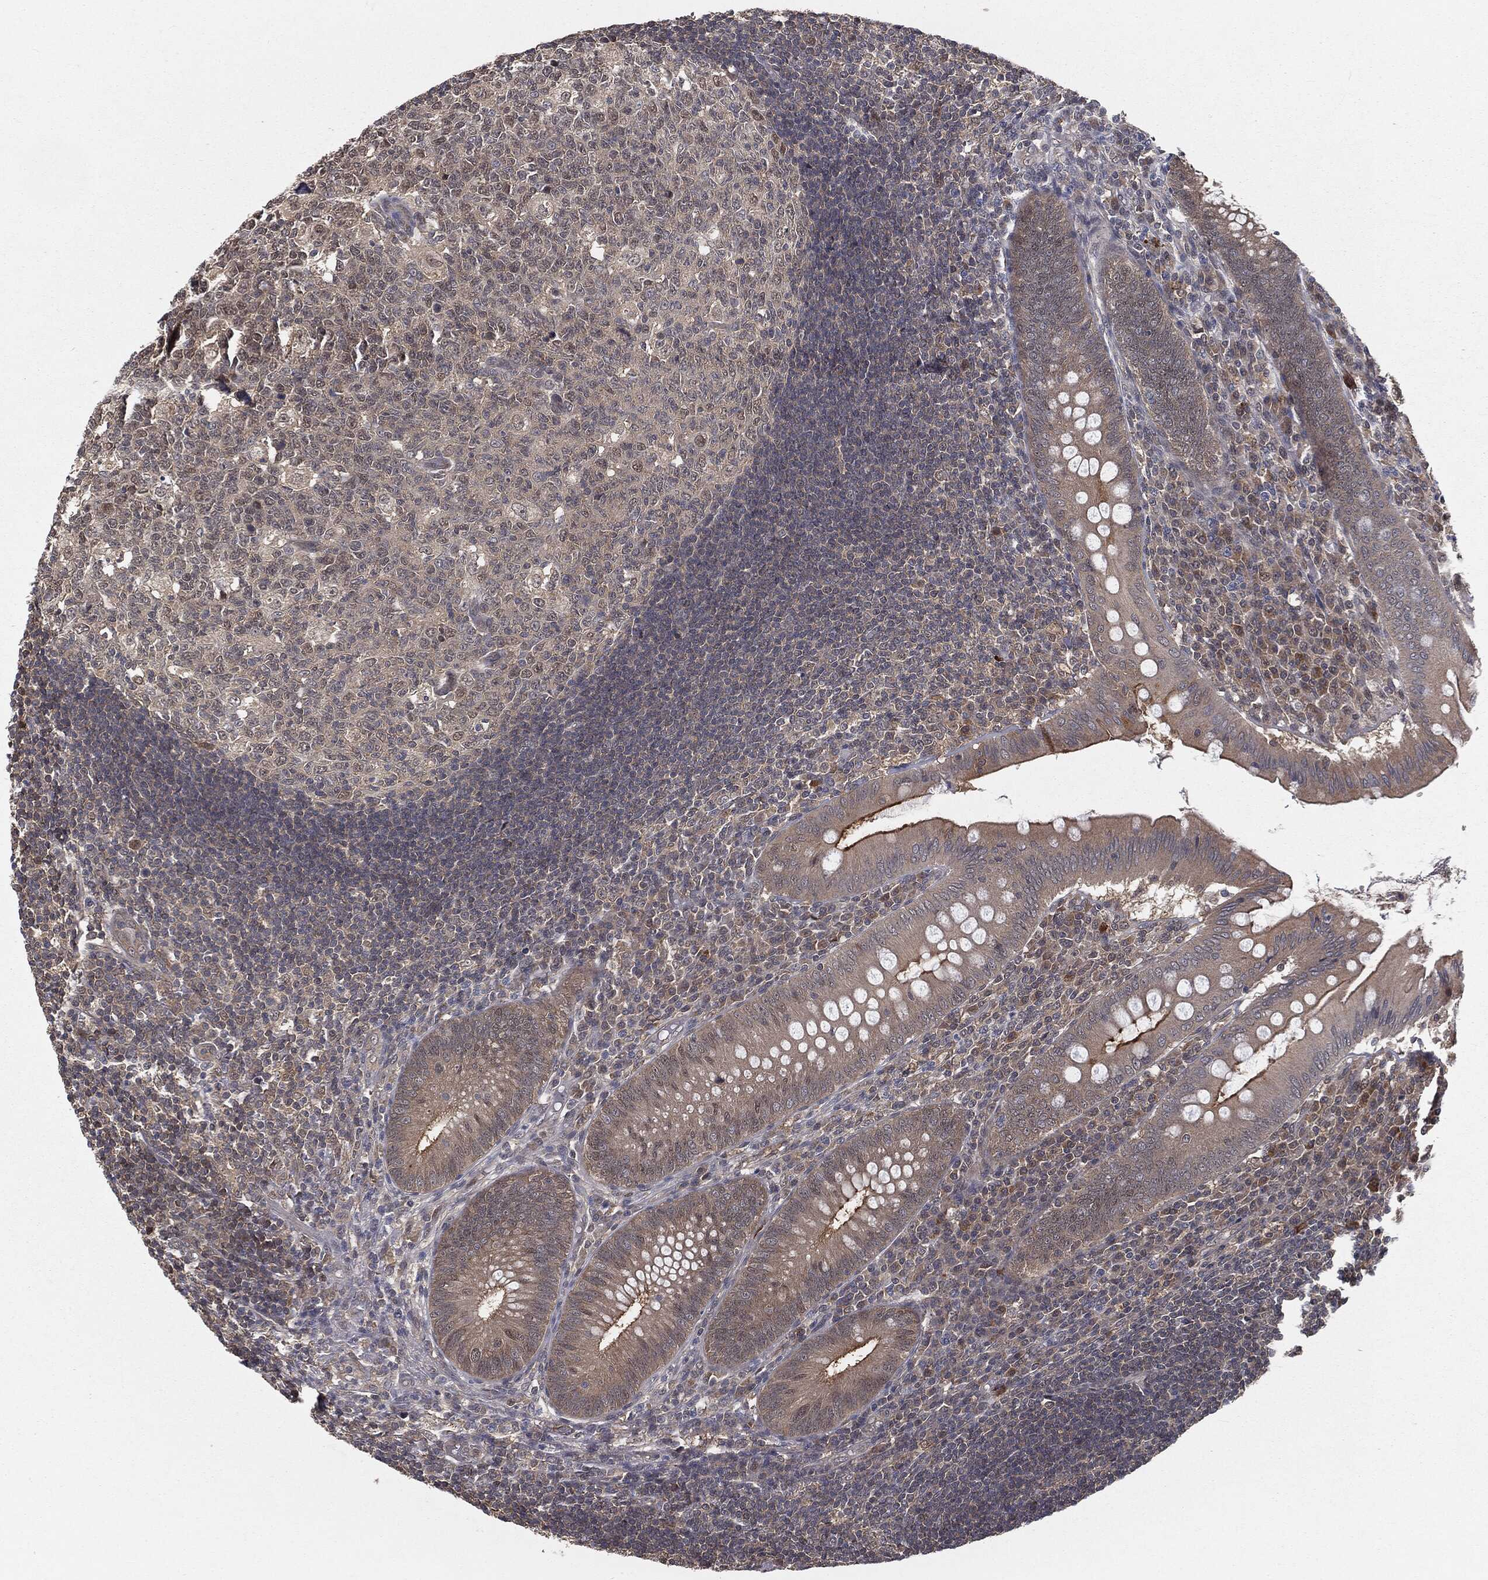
{"staining": {"intensity": "strong", "quantity": "<25%", "location": "cytoplasmic/membranous"}, "tissue": "appendix", "cell_type": "Glandular cells", "image_type": "normal", "snomed": [{"axis": "morphology", "description": "Normal tissue, NOS"}, {"axis": "morphology", "description": "Inflammation, NOS"}, {"axis": "topography", "description": "Appendix"}], "caption": "Protein expression by immunohistochemistry (IHC) displays strong cytoplasmic/membranous staining in approximately <25% of glandular cells in benign appendix.", "gene": "FBXO7", "patient": {"sex": "male", "age": 16}}